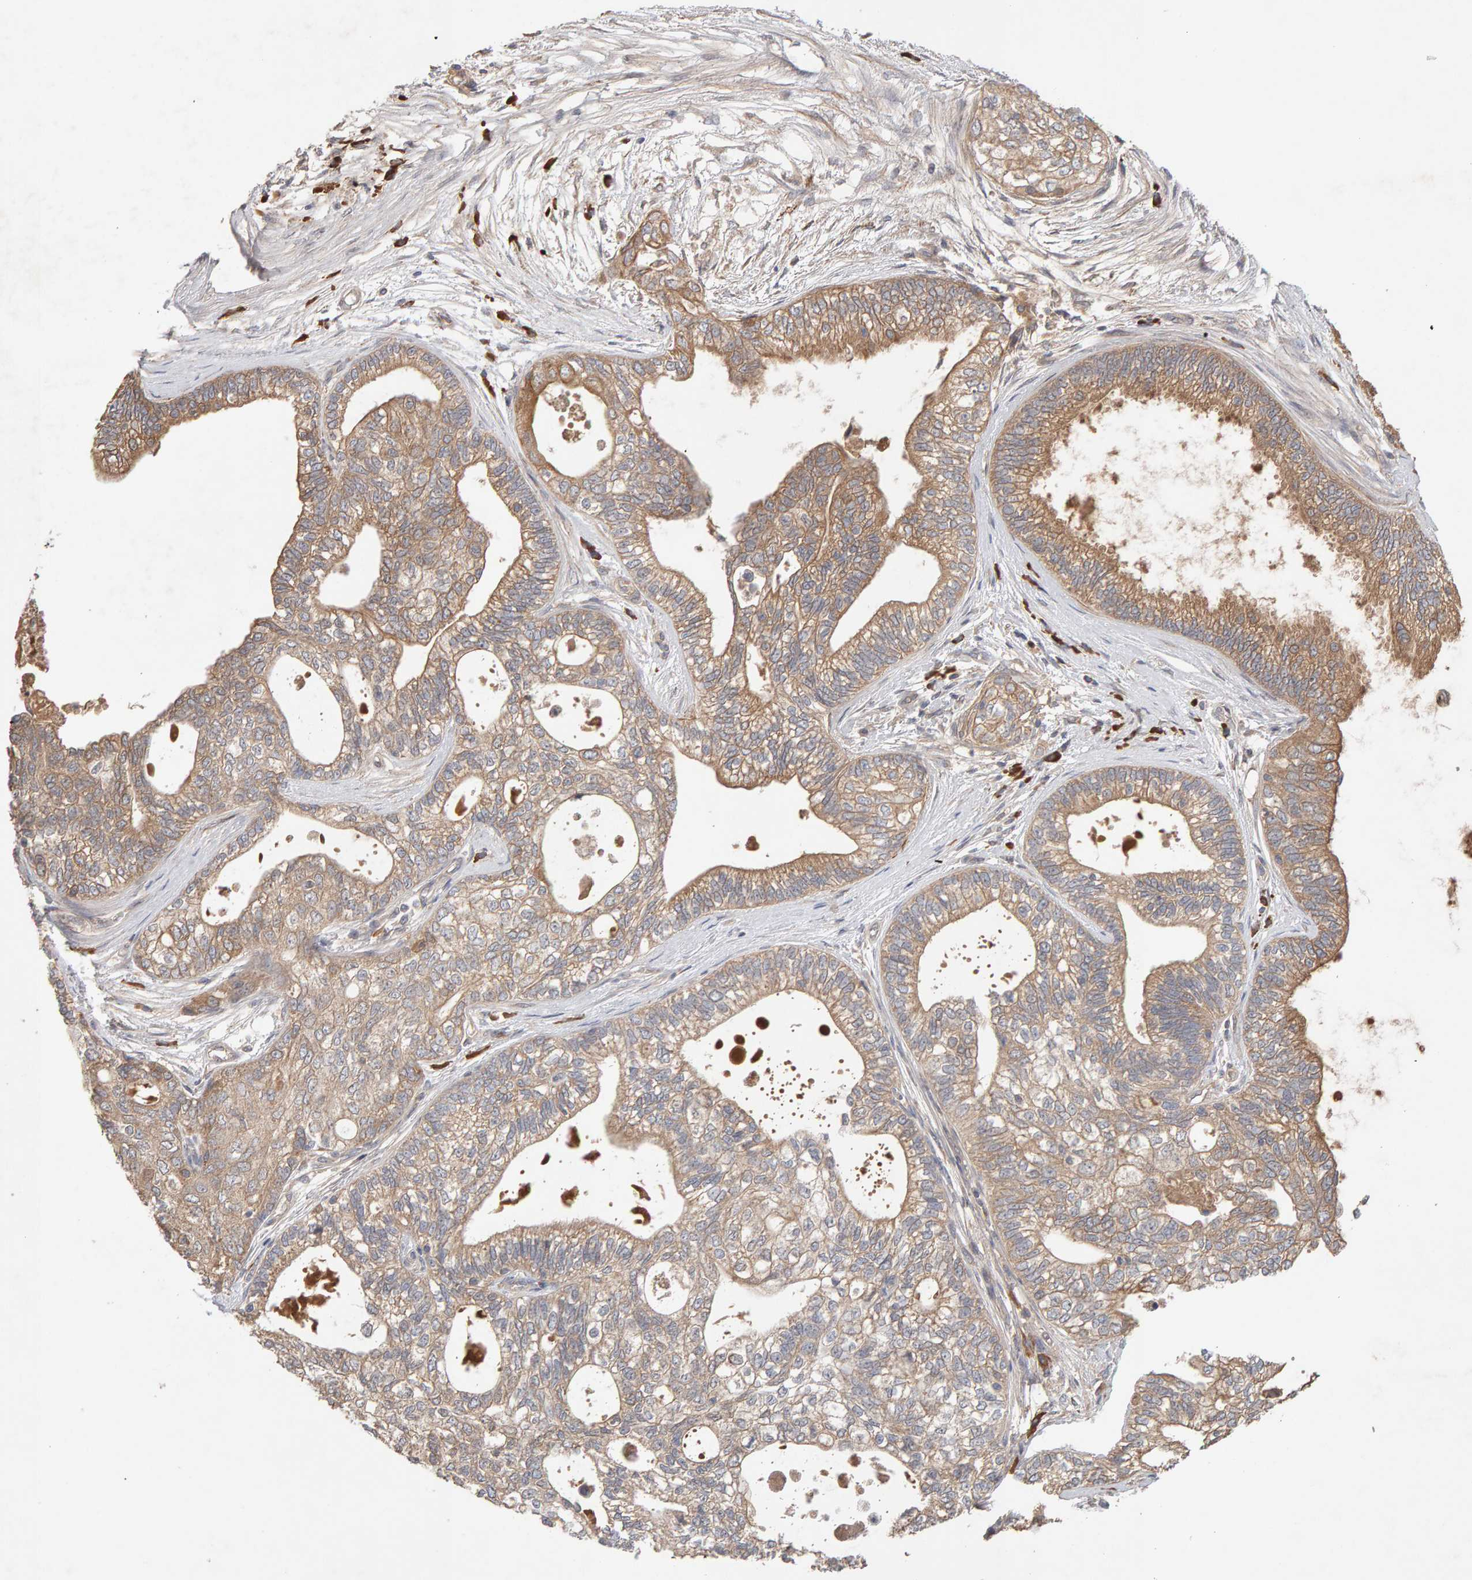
{"staining": {"intensity": "moderate", "quantity": ">75%", "location": "cytoplasmic/membranous"}, "tissue": "pancreatic cancer", "cell_type": "Tumor cells", "image_type": "cancer", "snomed": [{"axis": "morphology", "description": "Adenocarcinoma, NOS"}, {"axis": "topography", "description": "Pancreas"}], "caption": "Approximately >75% of tumor cells in human pancreatic cancer display moderate cytoplasmic/membranous protein expression as visualized by brown immunohistochemical staining.", "gene": "RNF19A", "patient": {"sex": "male", "age": 72}}